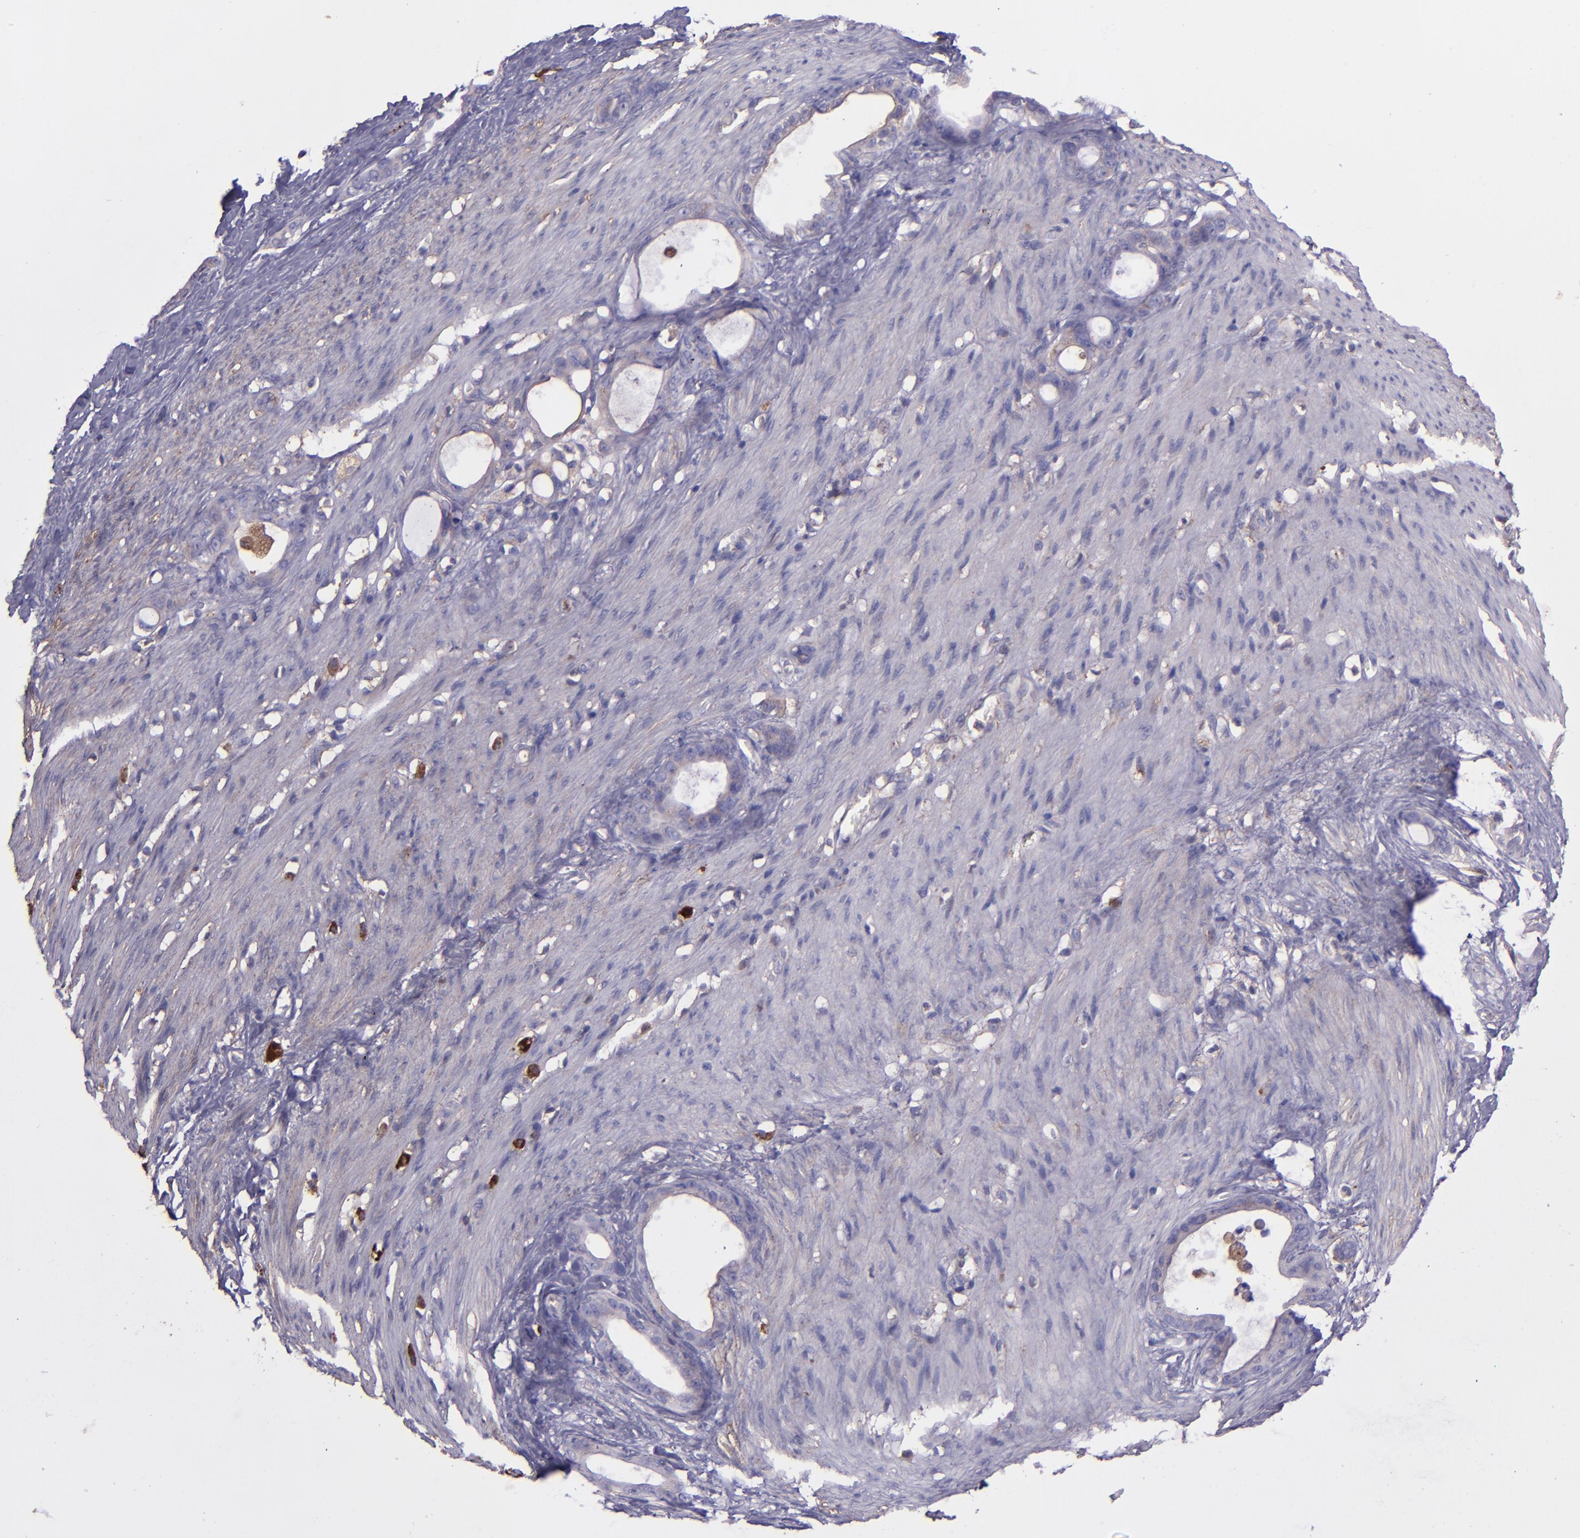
{"staining": {"intensity": "weak", "quantity": "25%-75%", "location": "cytoplasmic/membranous"}, "tissue": "stomach cancer", "cell_type": "Tumor cells", "image_type": "cancer", "snomed": [{"axis": "morphology", "description": "Adenocarcinoma, NOS"}, {"axis": "topography", "description": "Stomach"}], "caption": "Weak cytoplasmic/membranous protein positivity is seen in approximately 25%-75% of tumor cells in adenocarcinoma (stomach). The staining was performed using DAB (3,3'-diaminobenzidine) to visualize the protein expression in brown, while the nuclei were stained in blue with hematoxylin (Magnification: 20x).", "gene": "WASHC1", "patient": {"sex": "female", "age": 75}}